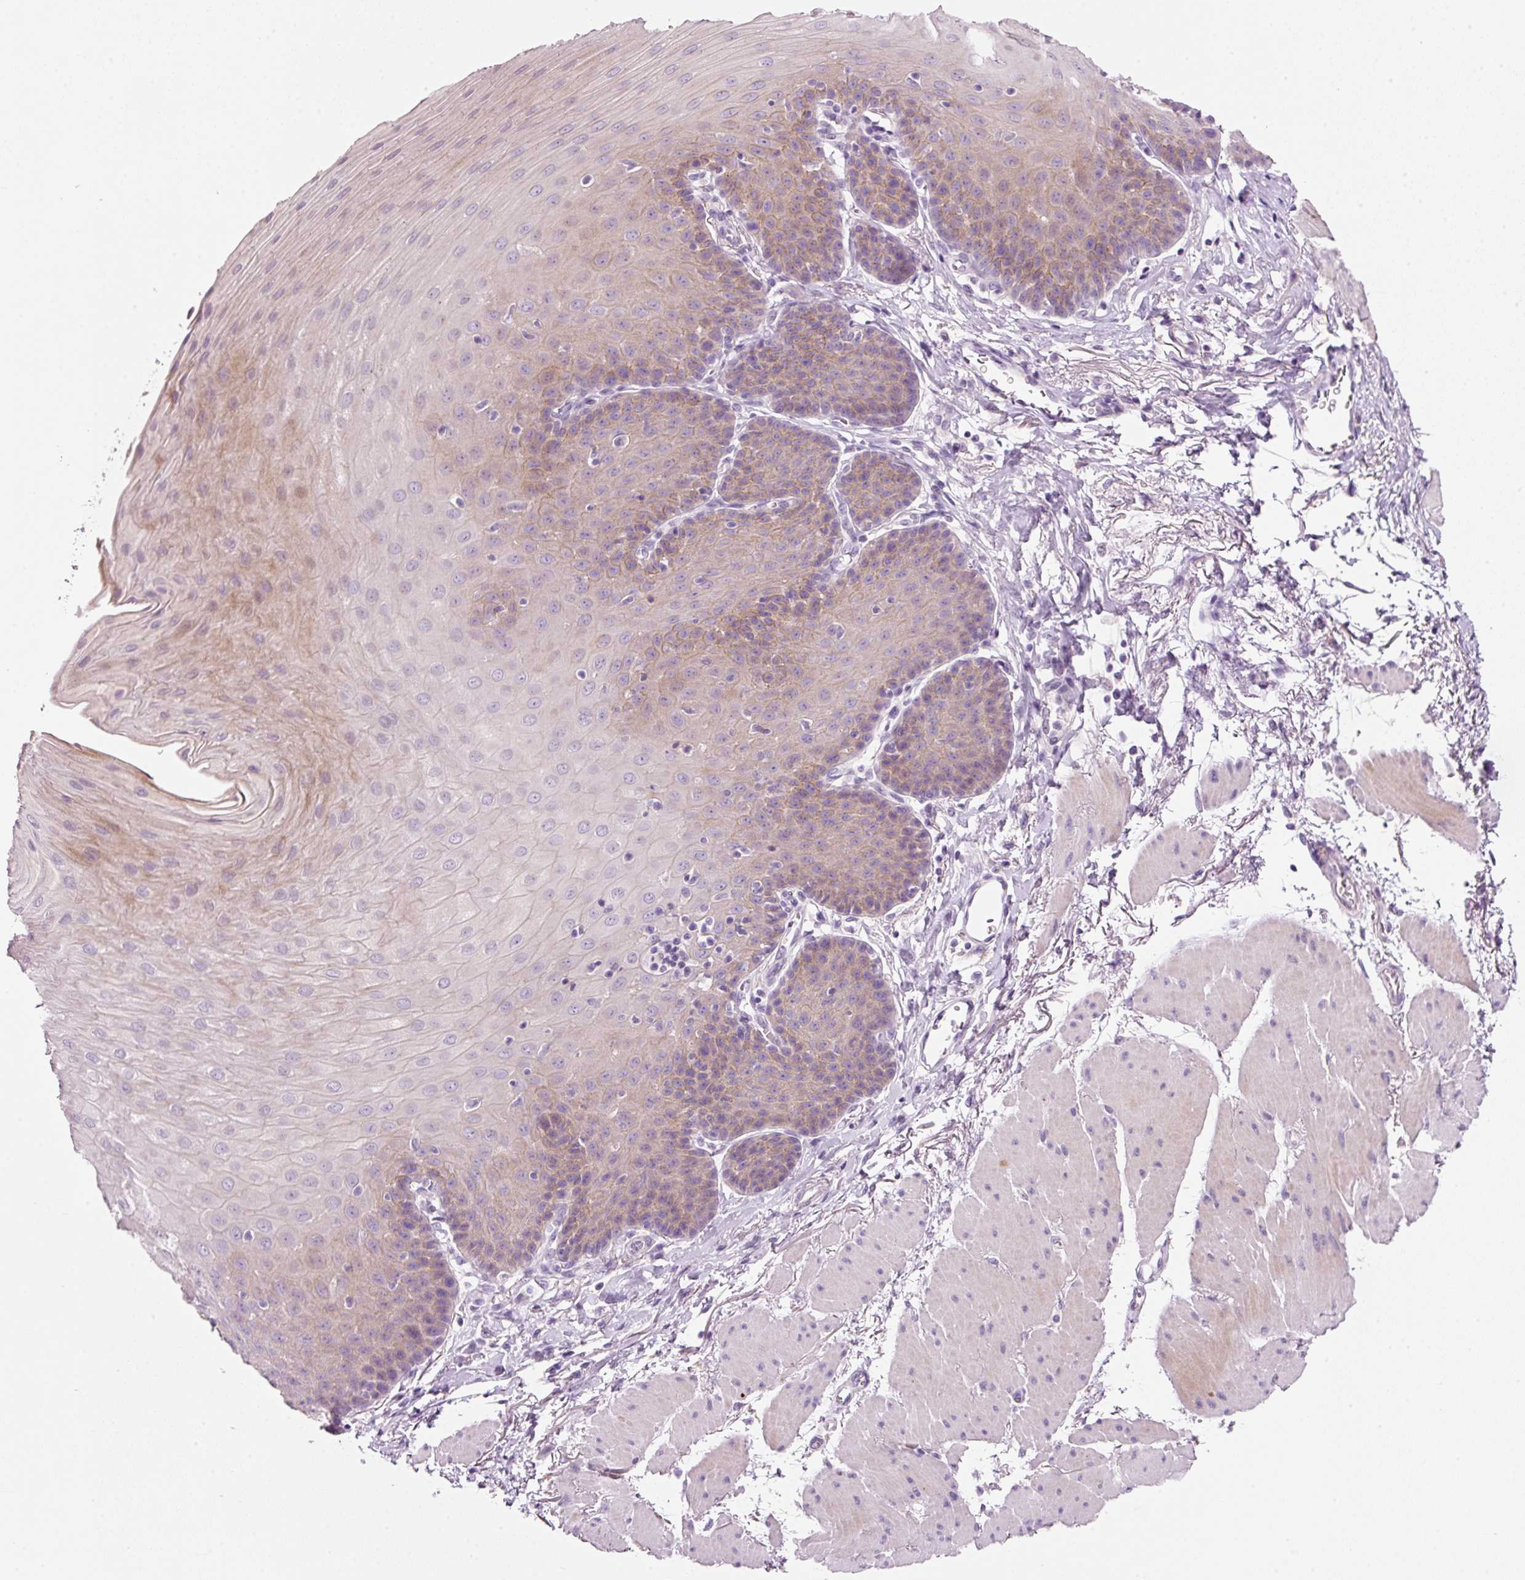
{"staining": {"intensity": "weak", "quantity": "25%-75%", "location": "cytoplasmic/membranous"}, "tissue": "esophagus", "cell_type": "Squamous epithelial cells", "image_type": "normal", "snomed": [{"axis": "morphology", "description": "Normal tissue, NOS"}, {"axis": "topography", "description": "Esophagus"}], "caption": "Immunohistochemistry micrograph of normal human esophagus stained for a protein (brown), which reveals low levels of weak cytoplasmic/membranous expression in approximately 25%-75% of squamous epithelial cells.", "gene": "TENT5C", "patient": {"sex": "female", "age": 81}}